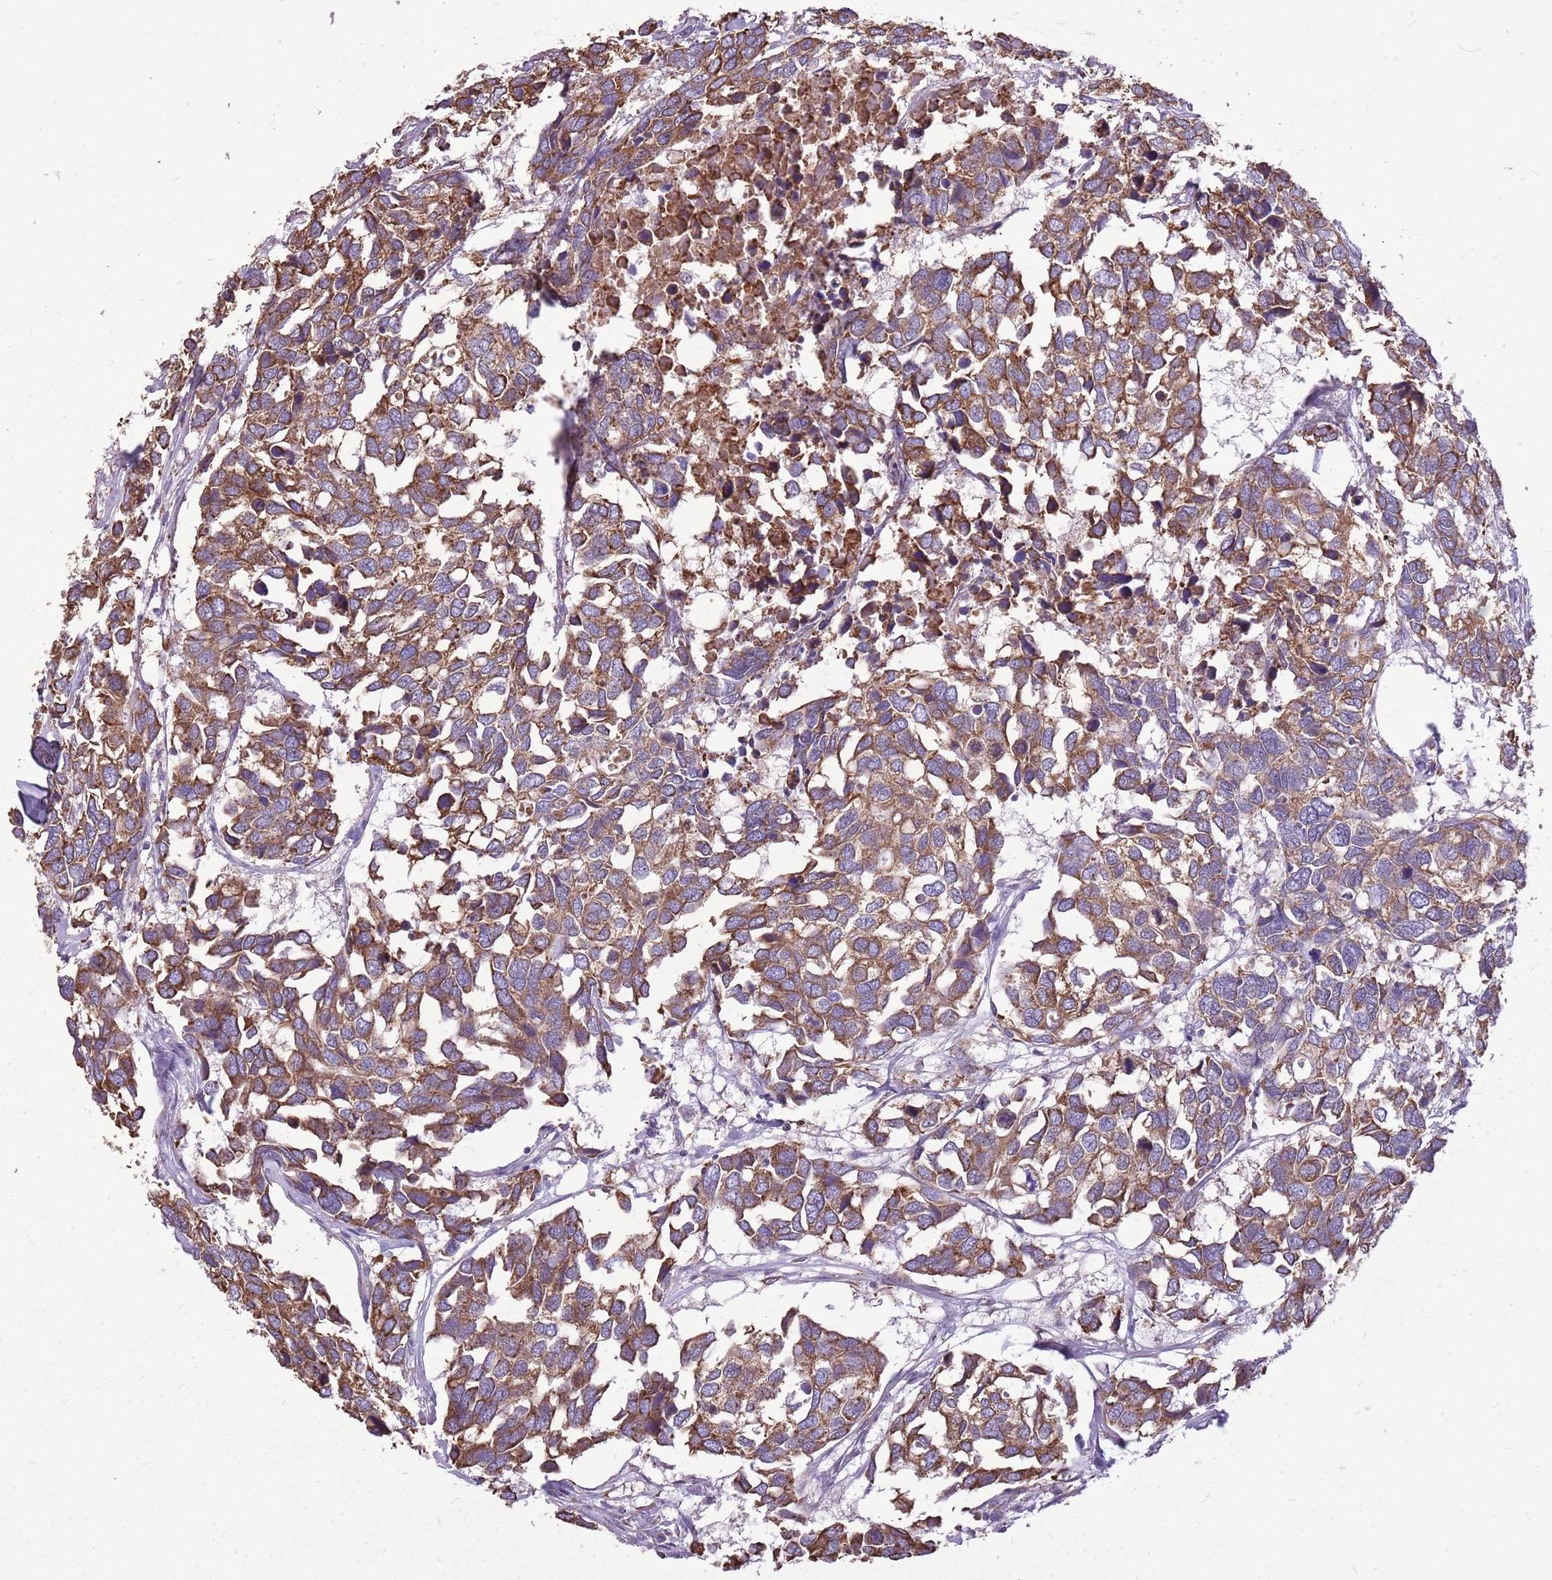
{"staining": {"intensity": "moderate", "quantity": ">75%", "location": "cytoplasmic/membranous"}, "tissue": "breast cancer", "cell_type": "Tumor cells", "image_type": "cancer", "snomed": [{"axis": "morphology", "description": "Duct carcinoma"}, {"axis": "topography", "description": "Breast"}], "caption": "Moderate cytoplasmic/membranous expression for a protein is identified in approximately >75% of tumor cells of intraductal carcinoma (breast) using immunohistochemistry.", "gene": "KCTD19", "patient": {"sex": "female", "age": 83}}